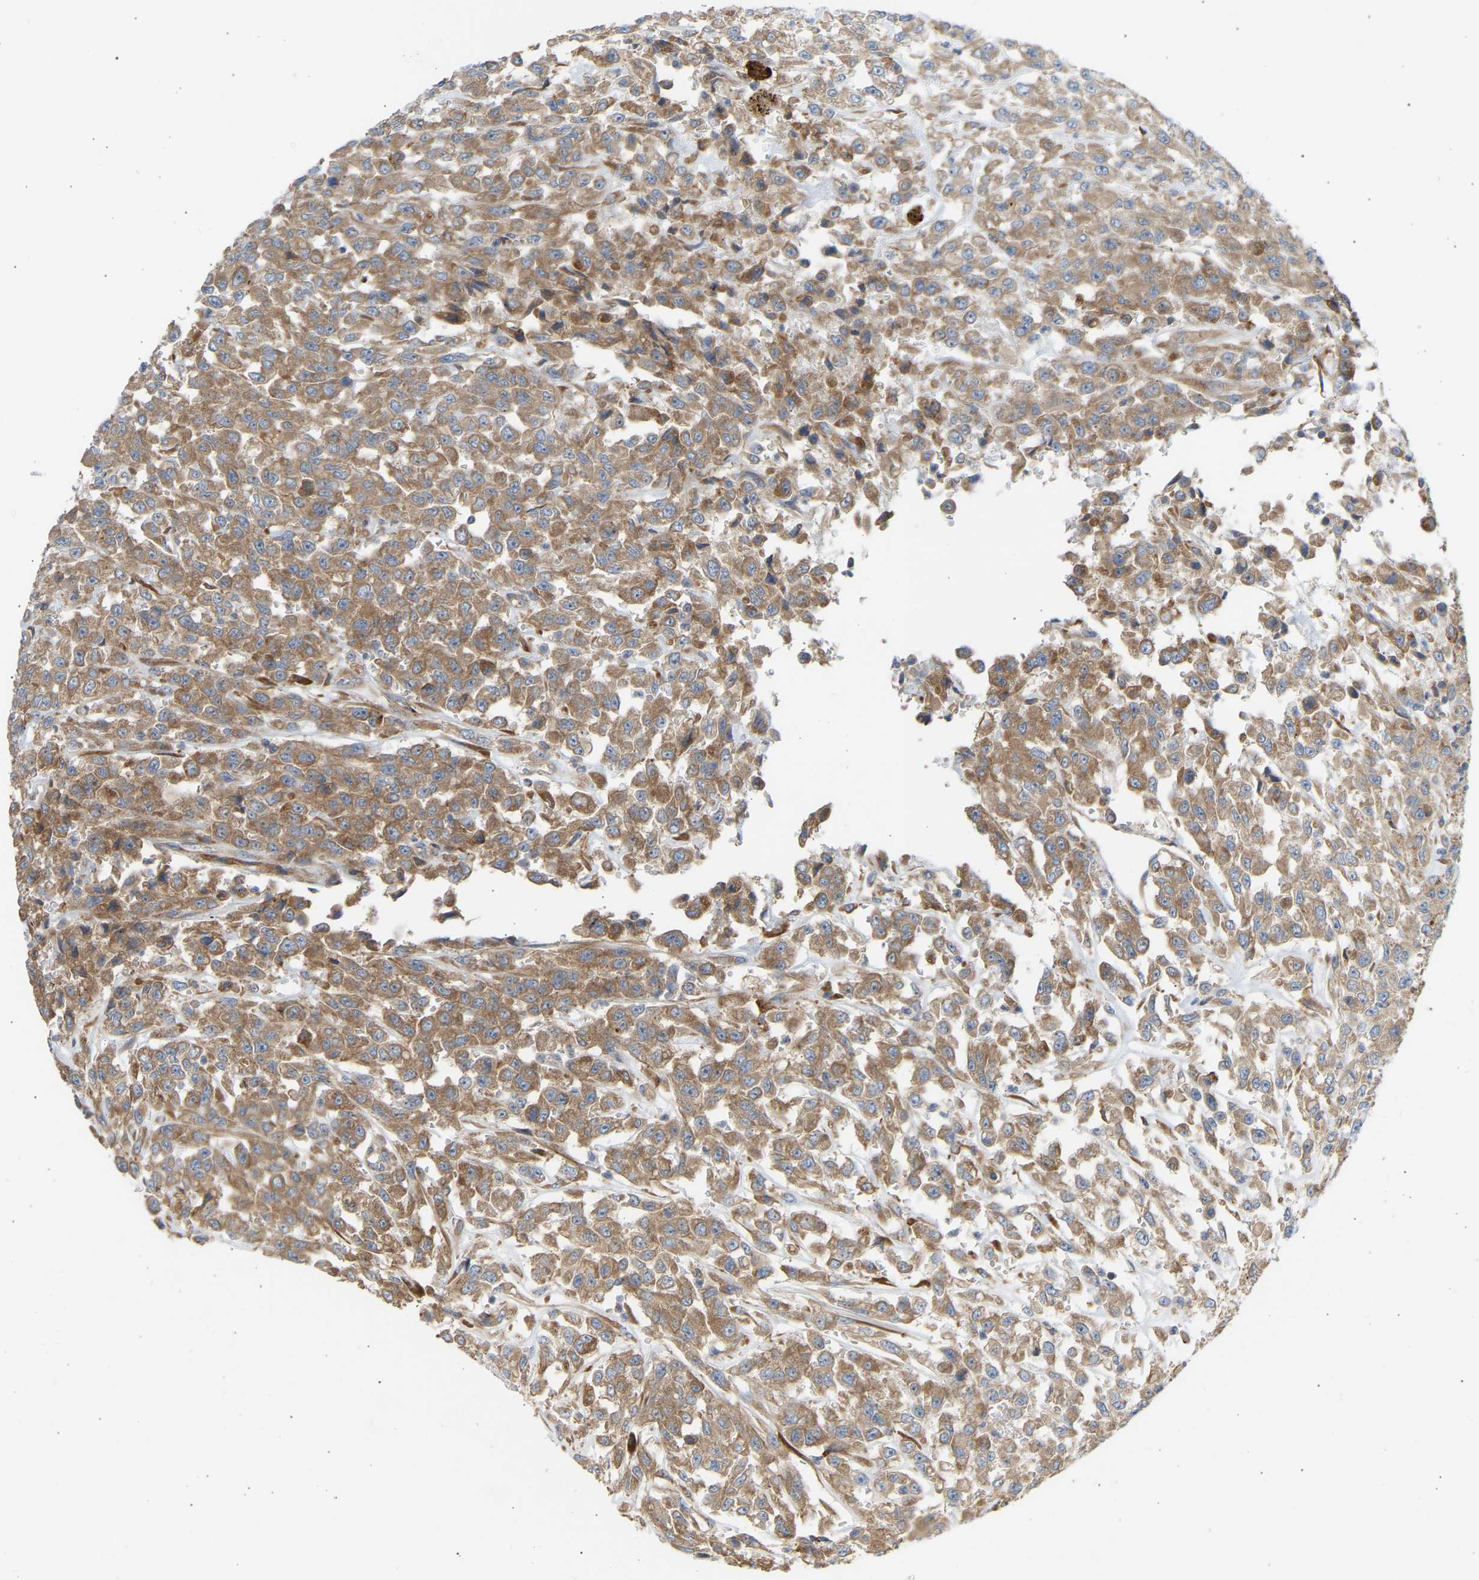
{"staining": {"intensity": "moderate", "quantity": ">75%", "location": "cytoplasmic/membranous"}, "tissue": "urothelial cancer", "cell_type": "Tumor cells", "image_type": "cancer", "snomed": [{"axis": "morphology", "description": "Urothelial carcinoma, High grade"}, {"axis": "topography", "description": "Urinary bladder"}], "caption": "Immunohistochemistry image of neoplastic tissue: urothelial carcinoma (high-grade) stained using immunohistochemistry displays medium levels of moderate protein expression localized specifically in the cytoplasmic/membranous of tumor cells, appearing as a cytoplasmic/membranous brown color.", "gene": "GCN1", "patient": {"sex": "male", "age": 46}}